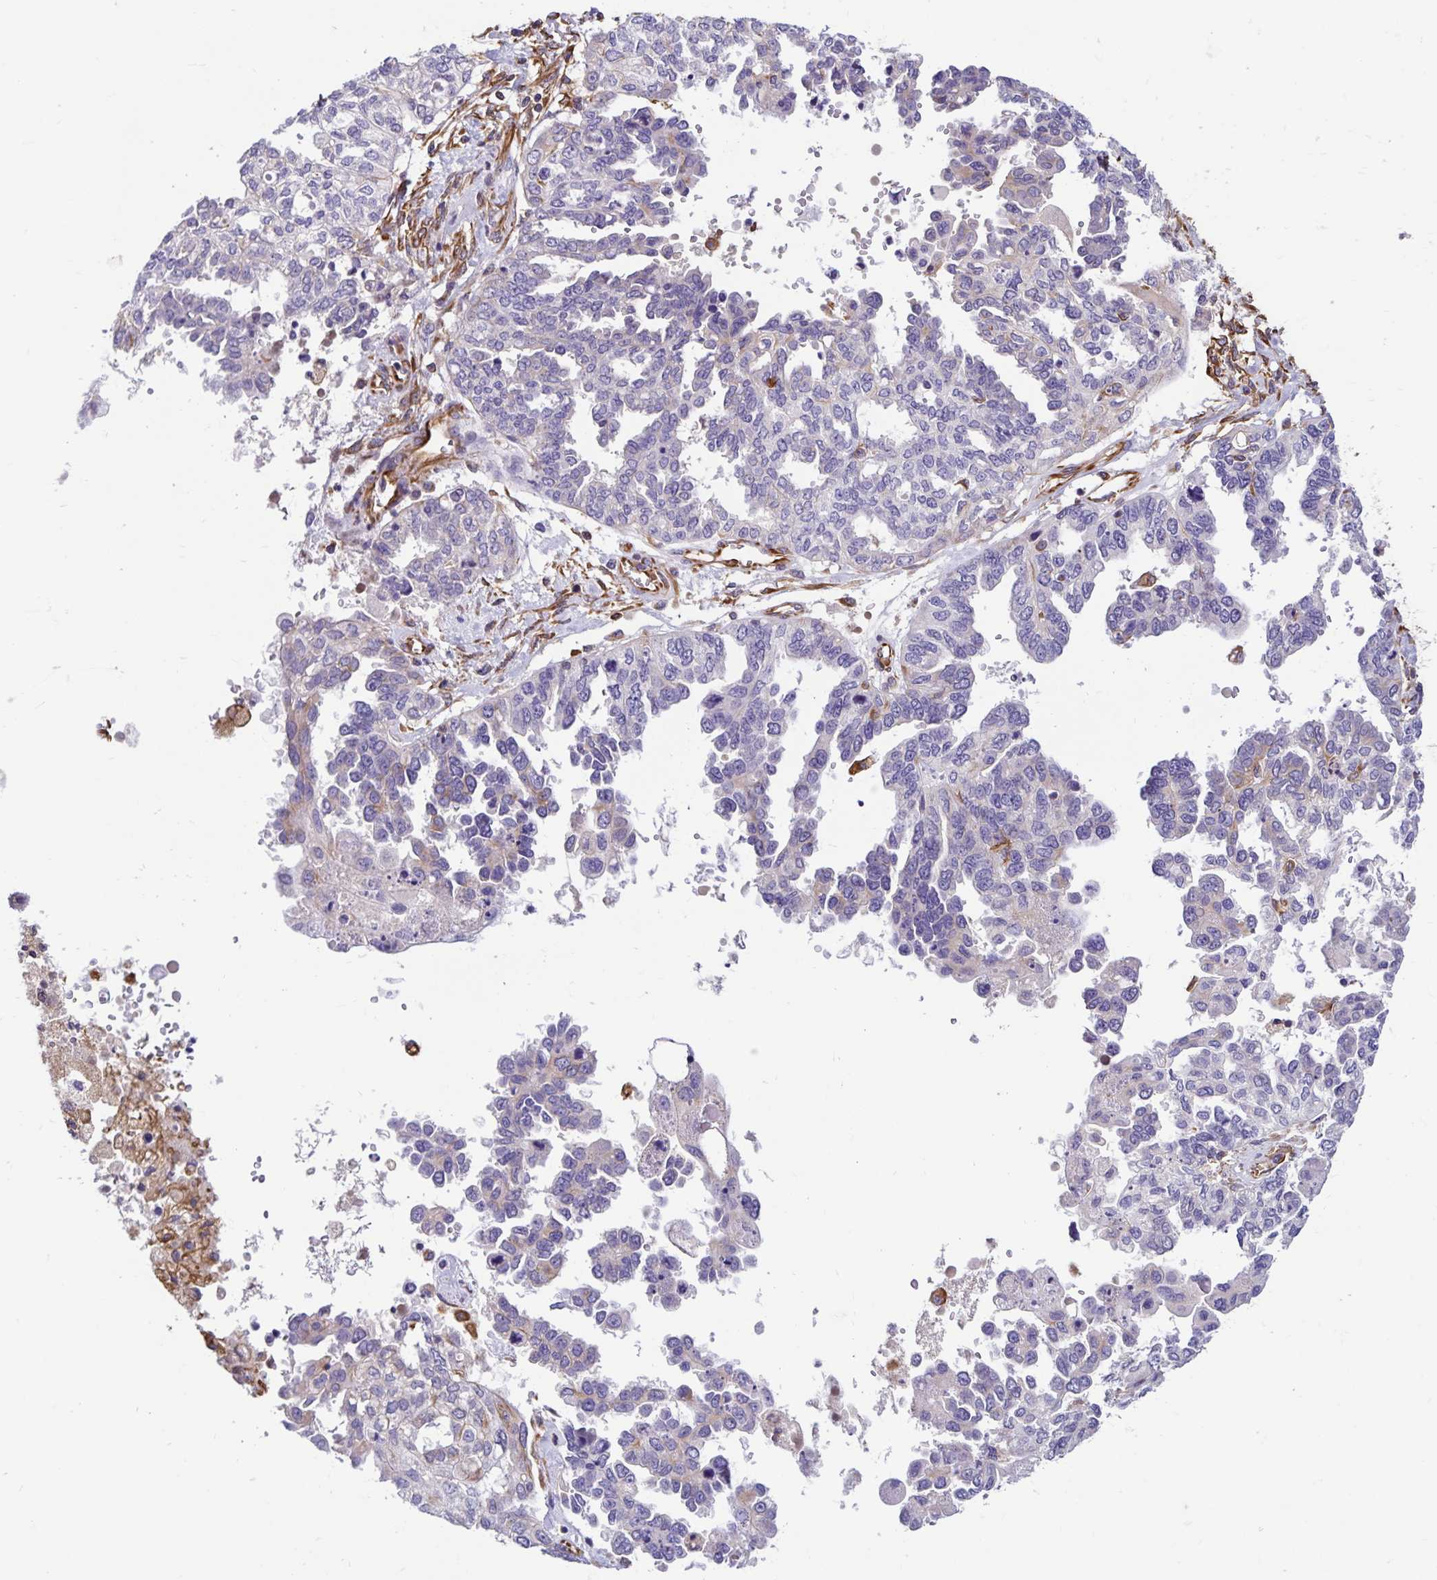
{"staining": {"intensity": "negative", "quantity": "none", "location": "none"}, "tissue": "ovarian cancer", "cell_type": "Tumor cells", "image_type": "cancer", "snomed": [{"axis": "morphology", "description": "Cystadenocarcinoma, serous, NOS"}, {"axis": "topography", "description": "Ovary"}], "caption": "Tumor cells are negative for protein expression in human ovarian serous cystadenocarcinoma.", "gene": "TRPV6", "patient": {"sex": "female", "age": 53}}